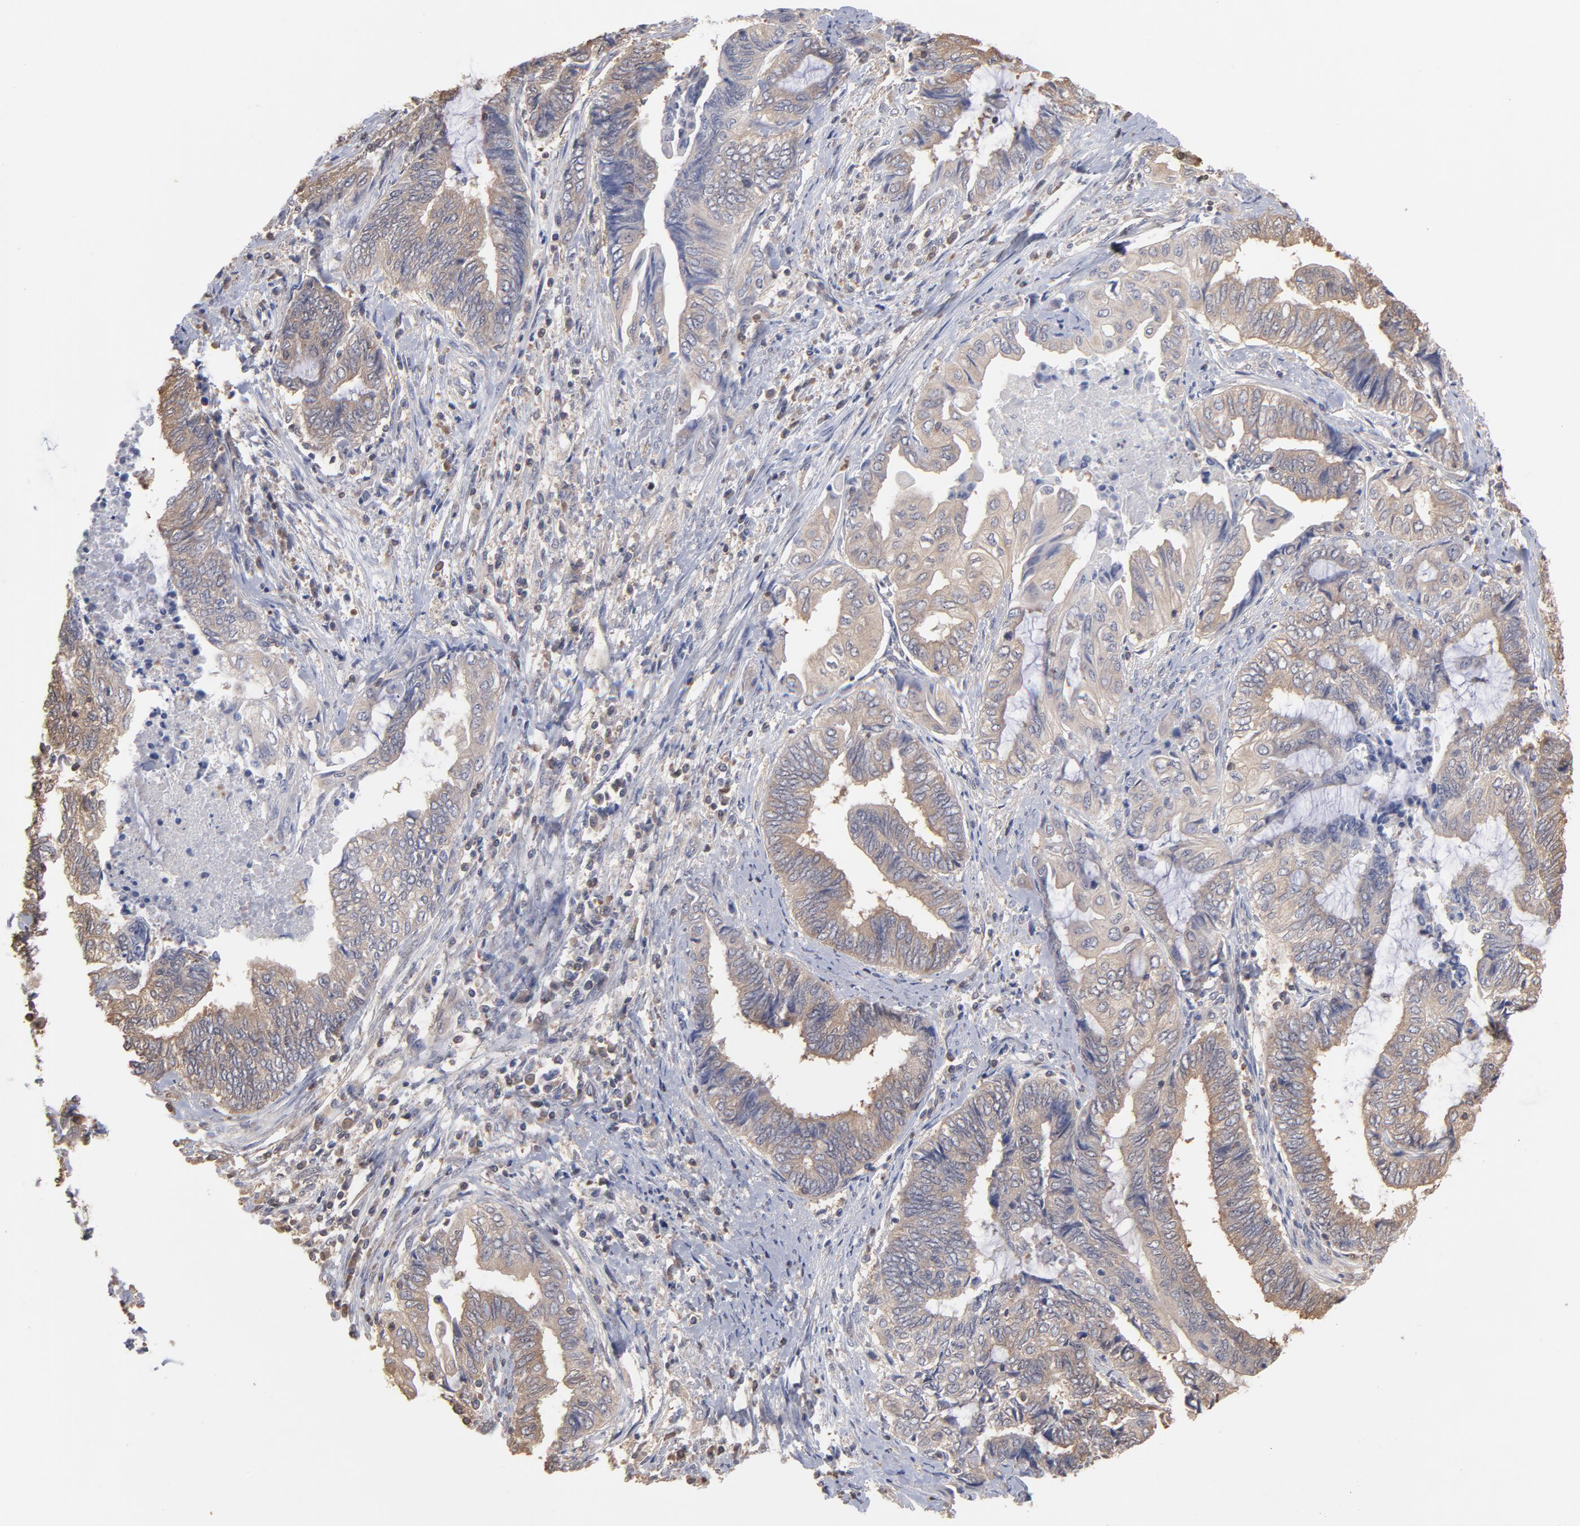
{"staining": {"intensity": "moderate", "quantity": "25%-75%", "location": "cytoplasmic/membranous"}, "tissue": "endometrial cancer", "cell_type": "Tumor cells", "image_type": "cancer", "snomed": [{"axis": "morphology", "description": "Adenocarcinoma, NOS"}, {"axis": "topography", "description": "Uterus"}, {"axis": "topography", "description": "Endometrium"}], "caption": "The photomicrograph displays a brown stain indicating the presence of a protein in the cytoplasmic/membranous of tumor cells in endometrial cancer (adenocarcinoma).", "gene": "MAP2K2", "patient": {"sex": "female", "age": 70}}